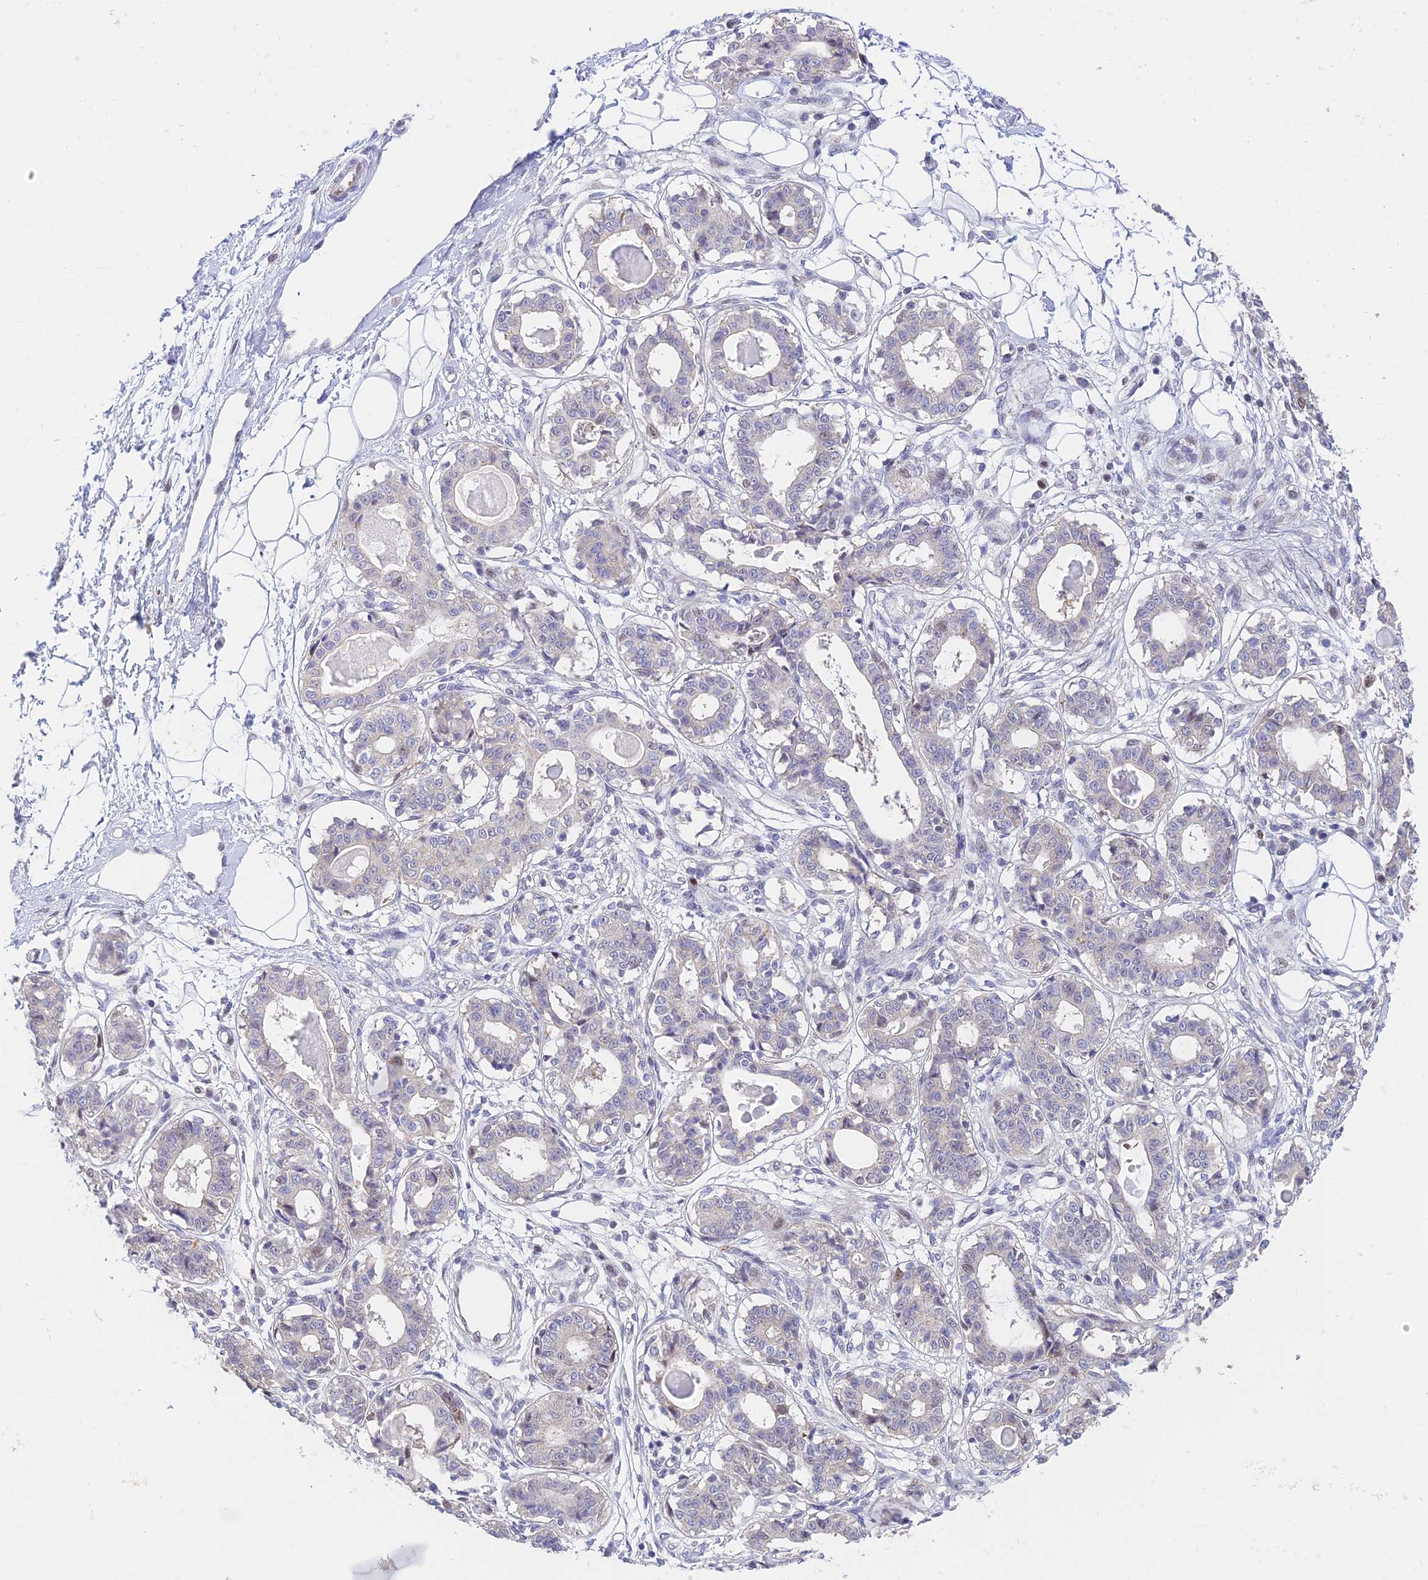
{"staining": {"intensity": "negative", "quantity": "none", "location": "none"}, "tissue": "breast", "cell_type": "Adipocytes", "image_type": "normal", "snomed": [{"axis": "morphology", "description": "Normal tissue, NOS"}, {"axis": "topography", "description": "Breast"}], "caption": "The micrograph reveals no significant positivity in adipocytes of breast. (DAB immunohistochemistry (IHC), high magnification).", "gene": "MRPL17", "patient": {"sex": "female", "age": 45}}